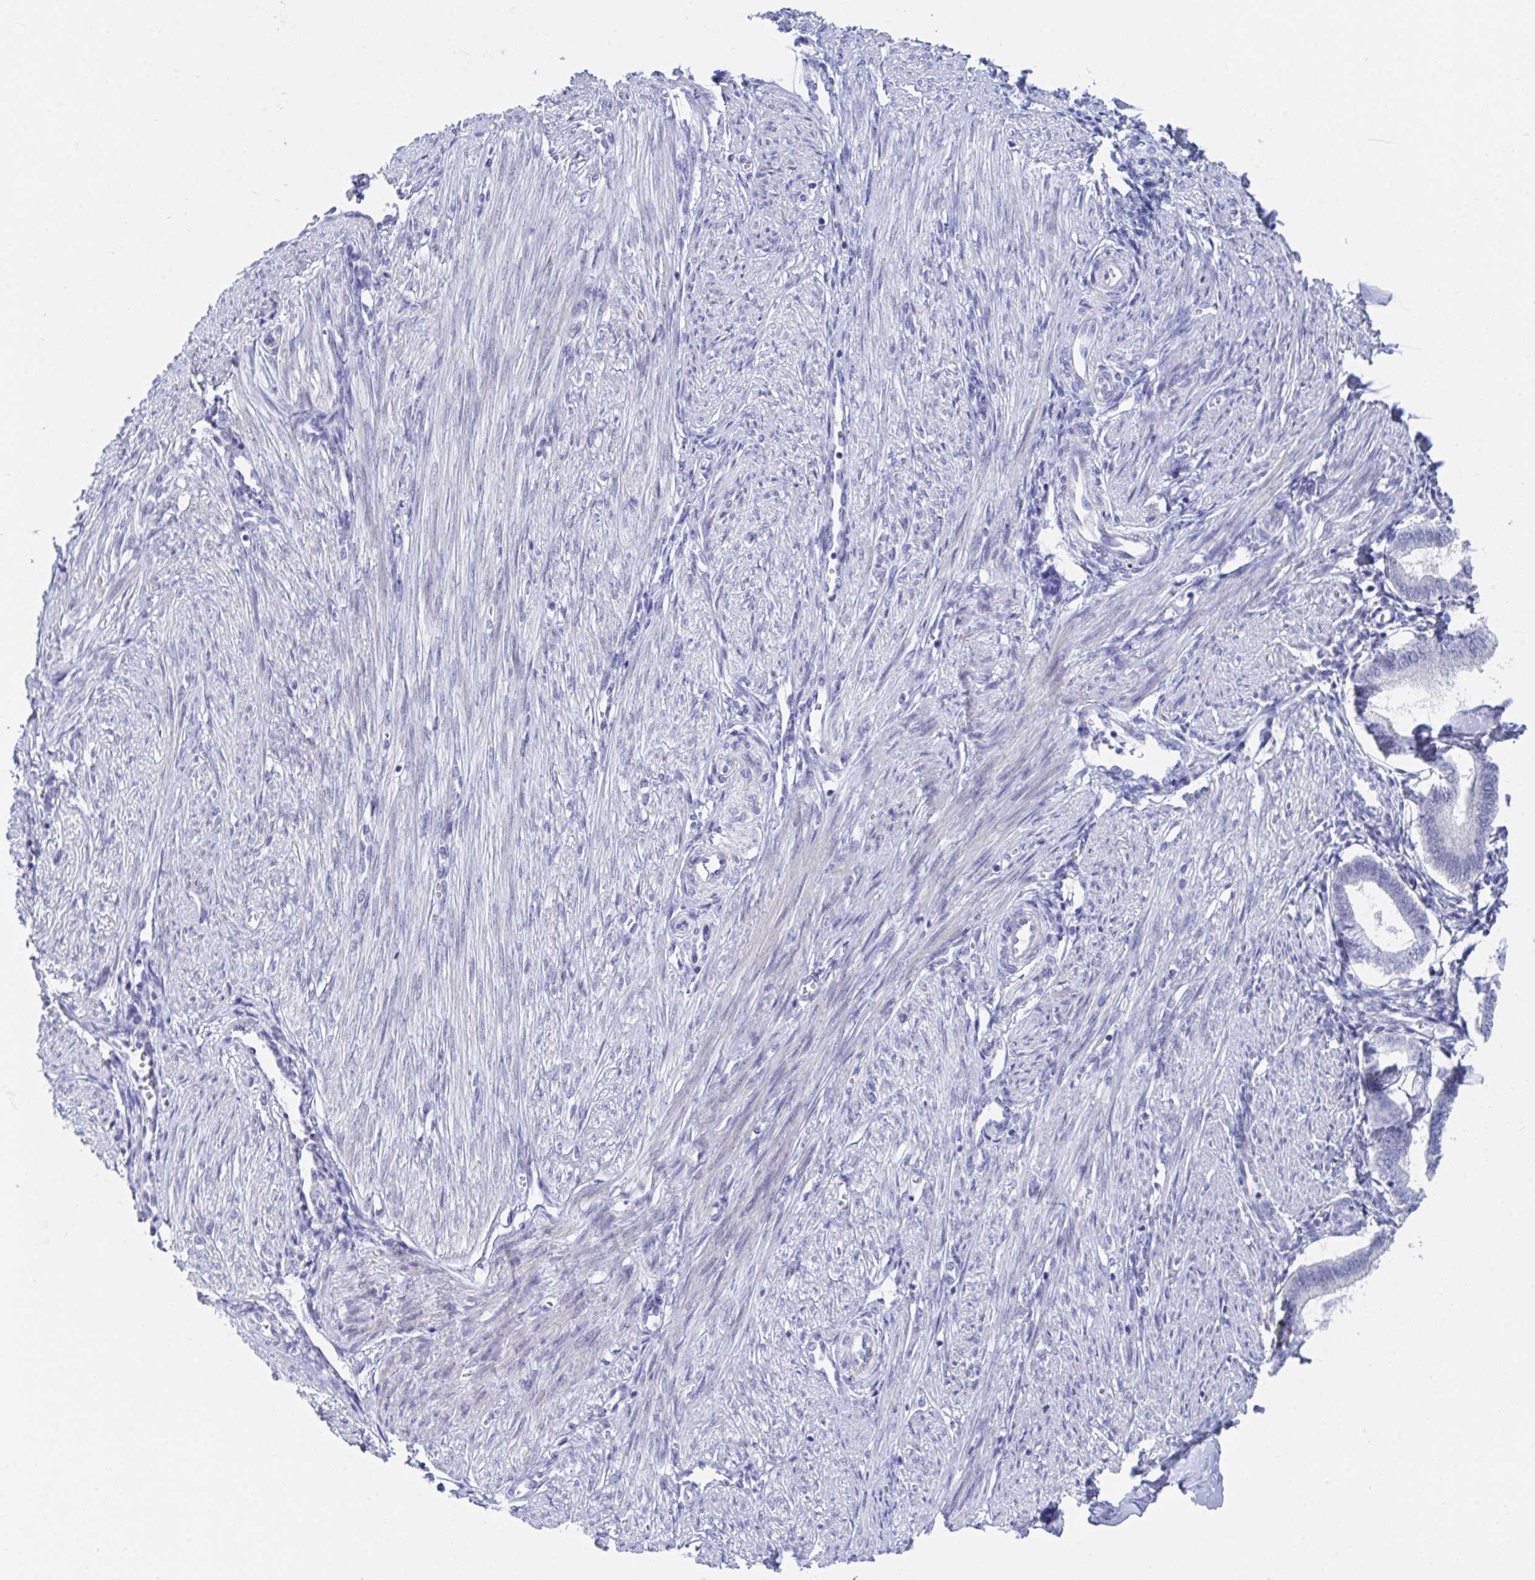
{"staining": {"intensity": "negative", "quantity": "none", "location": "none"}, "tissue": "endometrium", "cell_type": "Cells in endometrial stroma", "image_type": "normal", "snomed": [{"axis": "morphology", "description": "Normal tissue, NOS"}, {"axis": "topography", "description": "Endometrium"}], "caption": "The image reveals no significant staining in cells in endometrial stroma of endometrium. (DAB immunohistochemistry (IHC), high magnification).", "gene": "DAOA", "patient": {"sex": "female", "age": 24}}